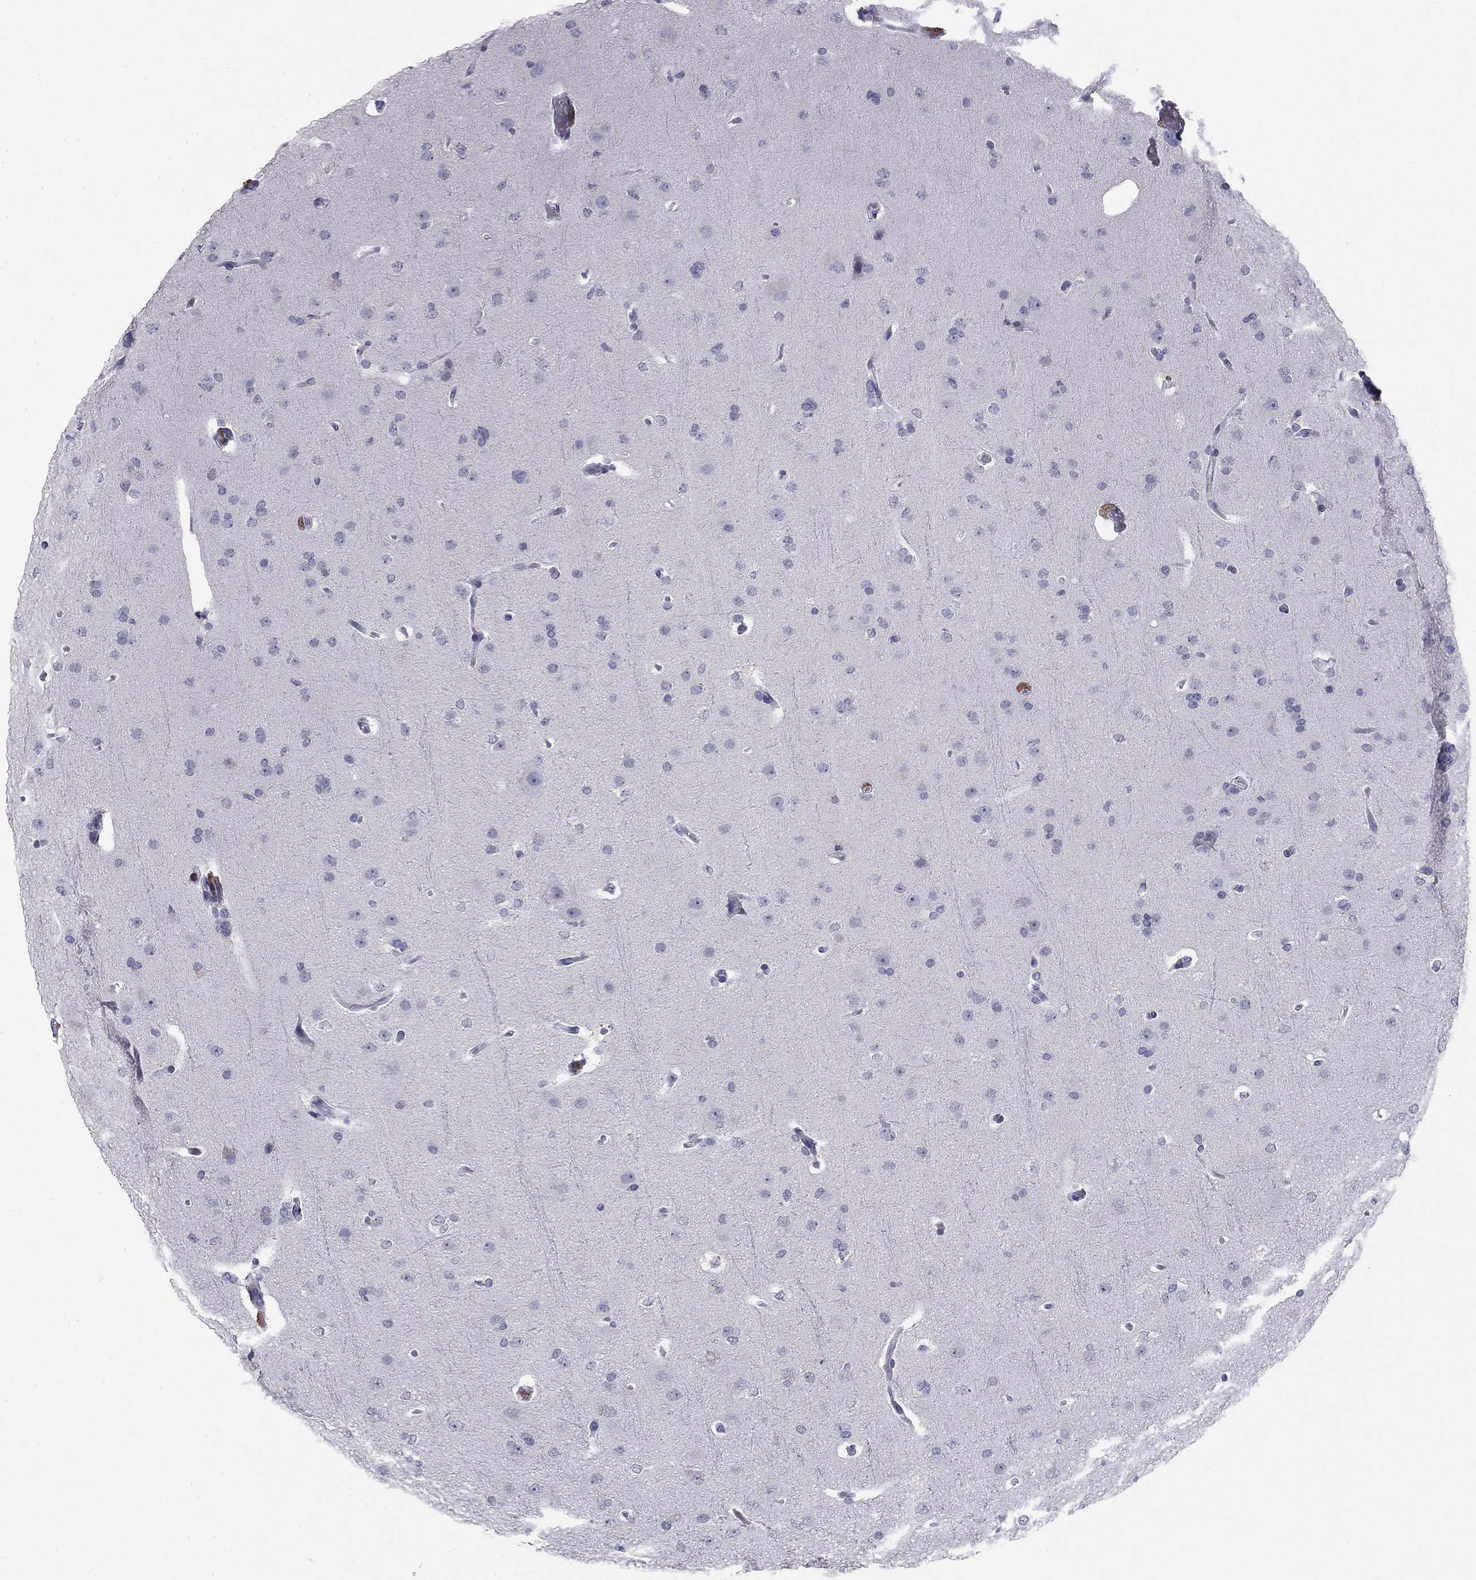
{"staining": {"intensity": "negative", "quantity": "none", "location": "none"}, "tissue": "glioma", "cell_type": "Tumor cells", "image_type": "cancer", "snomed": [{"axis": "morphology", "description": "Glioma, malignant, Low grade"}, {"axis": "topography", "description": "Brain"}], "caption": "There is no significant staining in tumor cells of malignant glioma (low-grade).", "gene": "TFAP2B", "patient": {"sex": "male", "age": 41}}